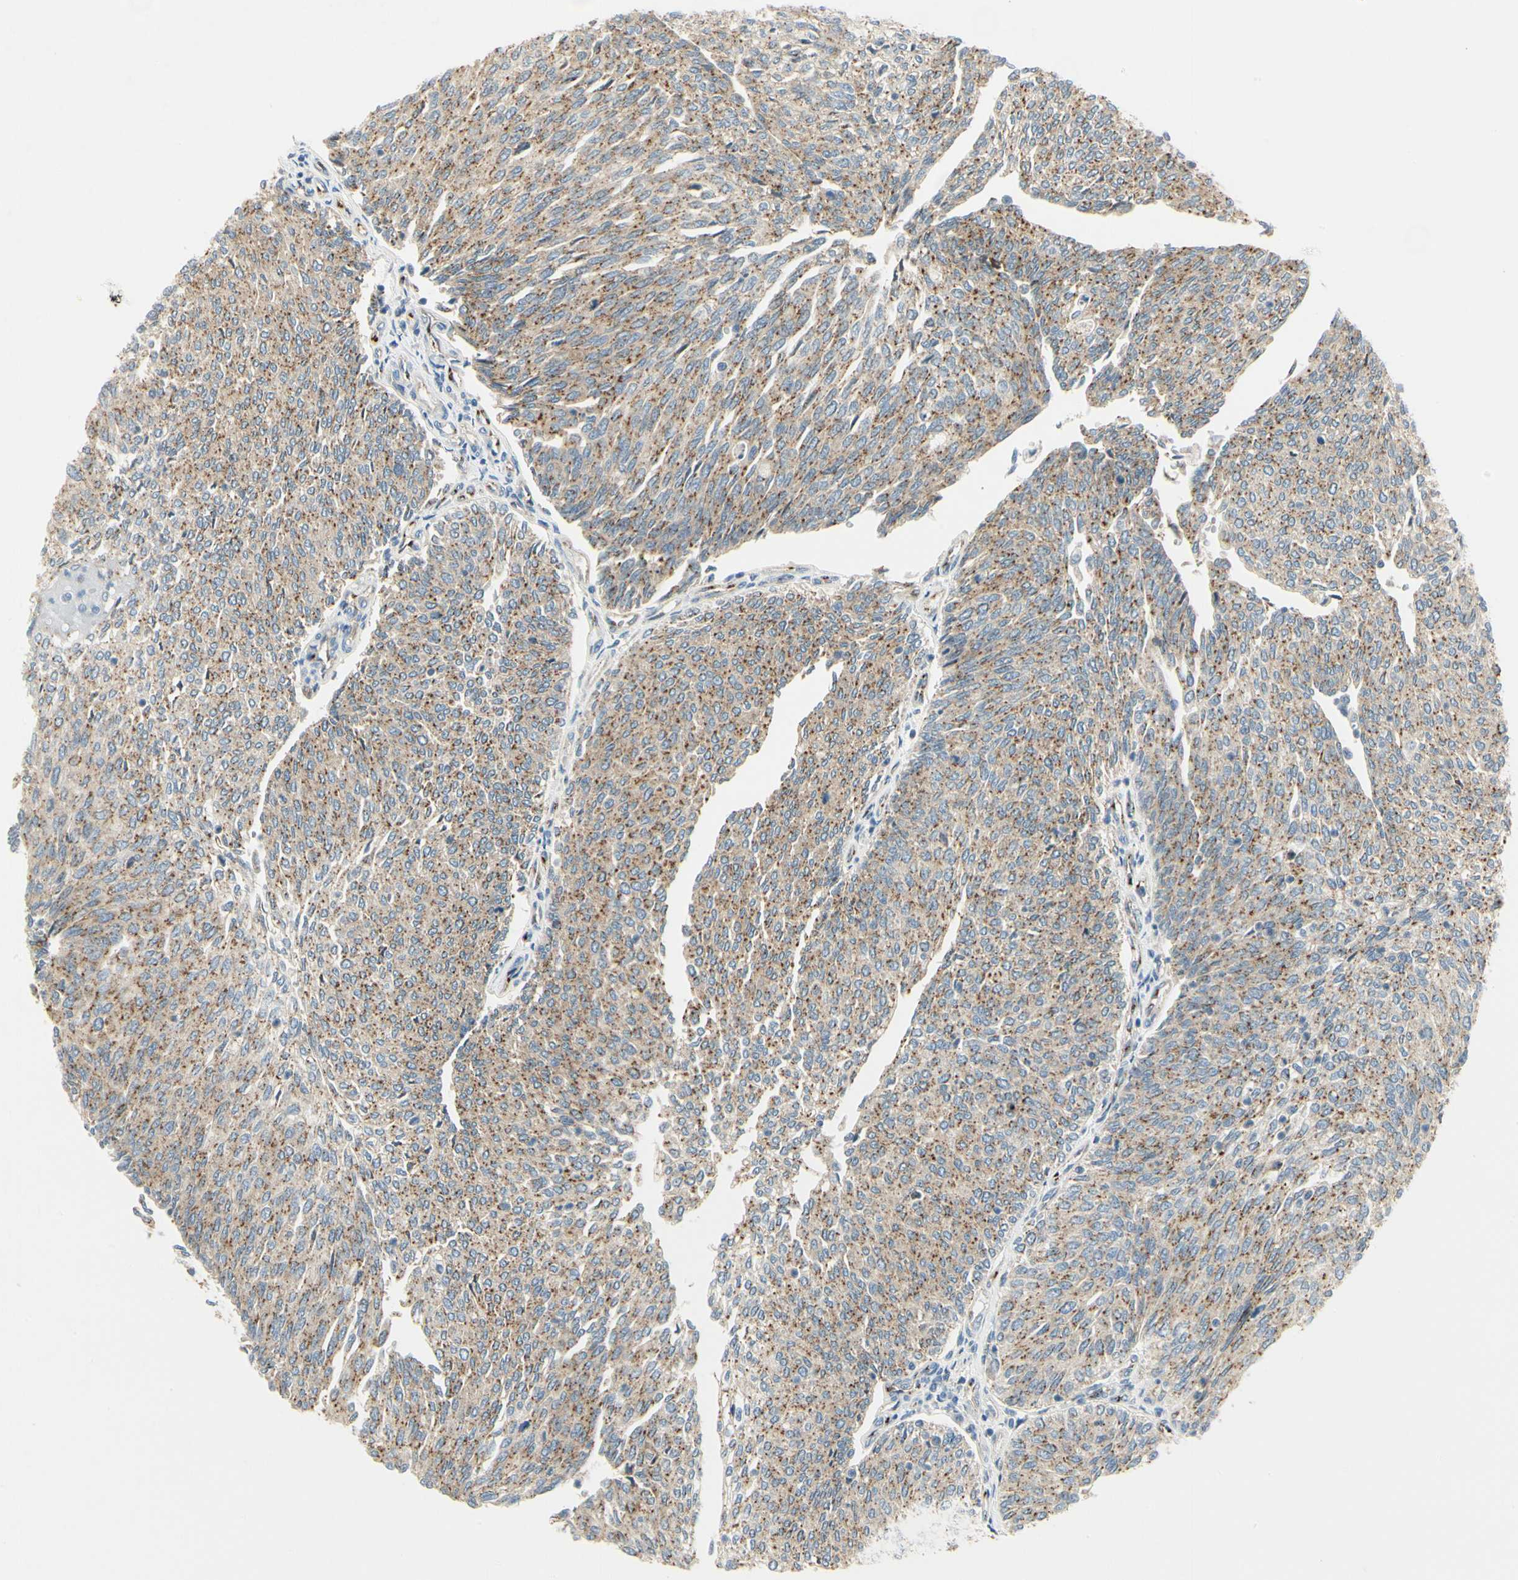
{"staining": {"intensity": "moderate", "quantity": ">75%", "location": "cytoplasmic/membranous"}, "tissue": "urothelial cancer", "cell_type": "Tumor cells", "image_type": "cancer", "snomed": [{"axis": "morphology", "description": "Urothelial carcinoma, Low grade"}, {"axis": "topography", "description": "Urinary bladder"}], "caption": "IHC histopathology image of neoplastic tissue: human urothelial carcinoma (low-grade) stained using IHC reveals medium levels of moderate protein expression localized specifically in the cytoplasmic/membranous of tumor cells, appearing as a cytoplasmic/membranous brown color.", "gene": "MANSC1", "patient": {"sex": "female", "age": 79}}